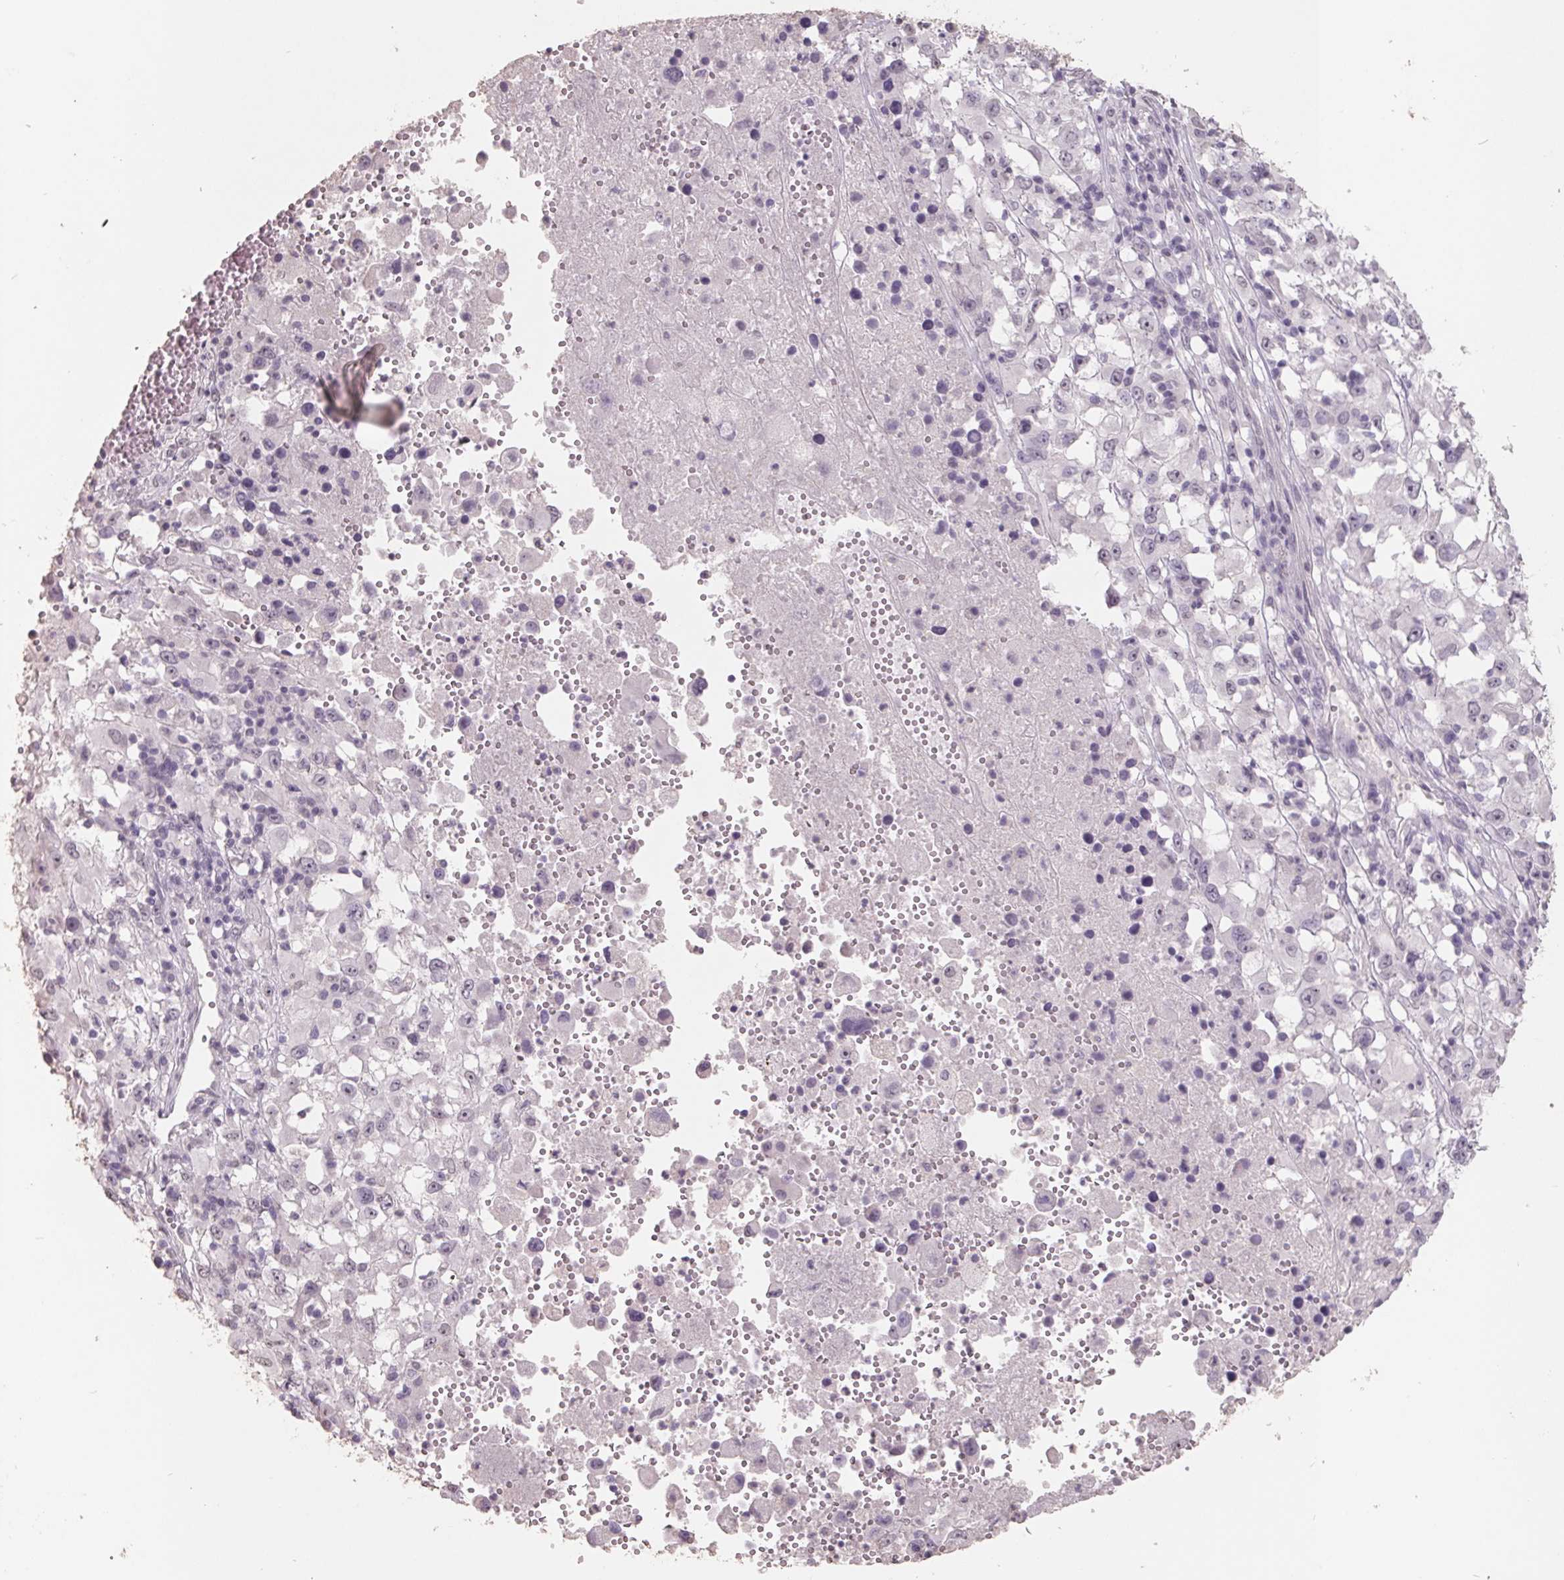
{"staining": {"intensity": "negative", "quantity": "none", "location": "none"}, "tissue": "melanoma", "cell_type": "Tumor cells", "image_type": "cancer", "snomed": [{"axis": "morphology", "description": "Malignant melanoma, Metastatic site"}, {"axis": "topography", "description": "Soft tissue"}], "caption": "The immunohistochemistry histopathology image has no significant positivity in tumor cells of melanoma tissue.", "gene": "FTCD", "patient": {"sex": "male", "age": 50}}